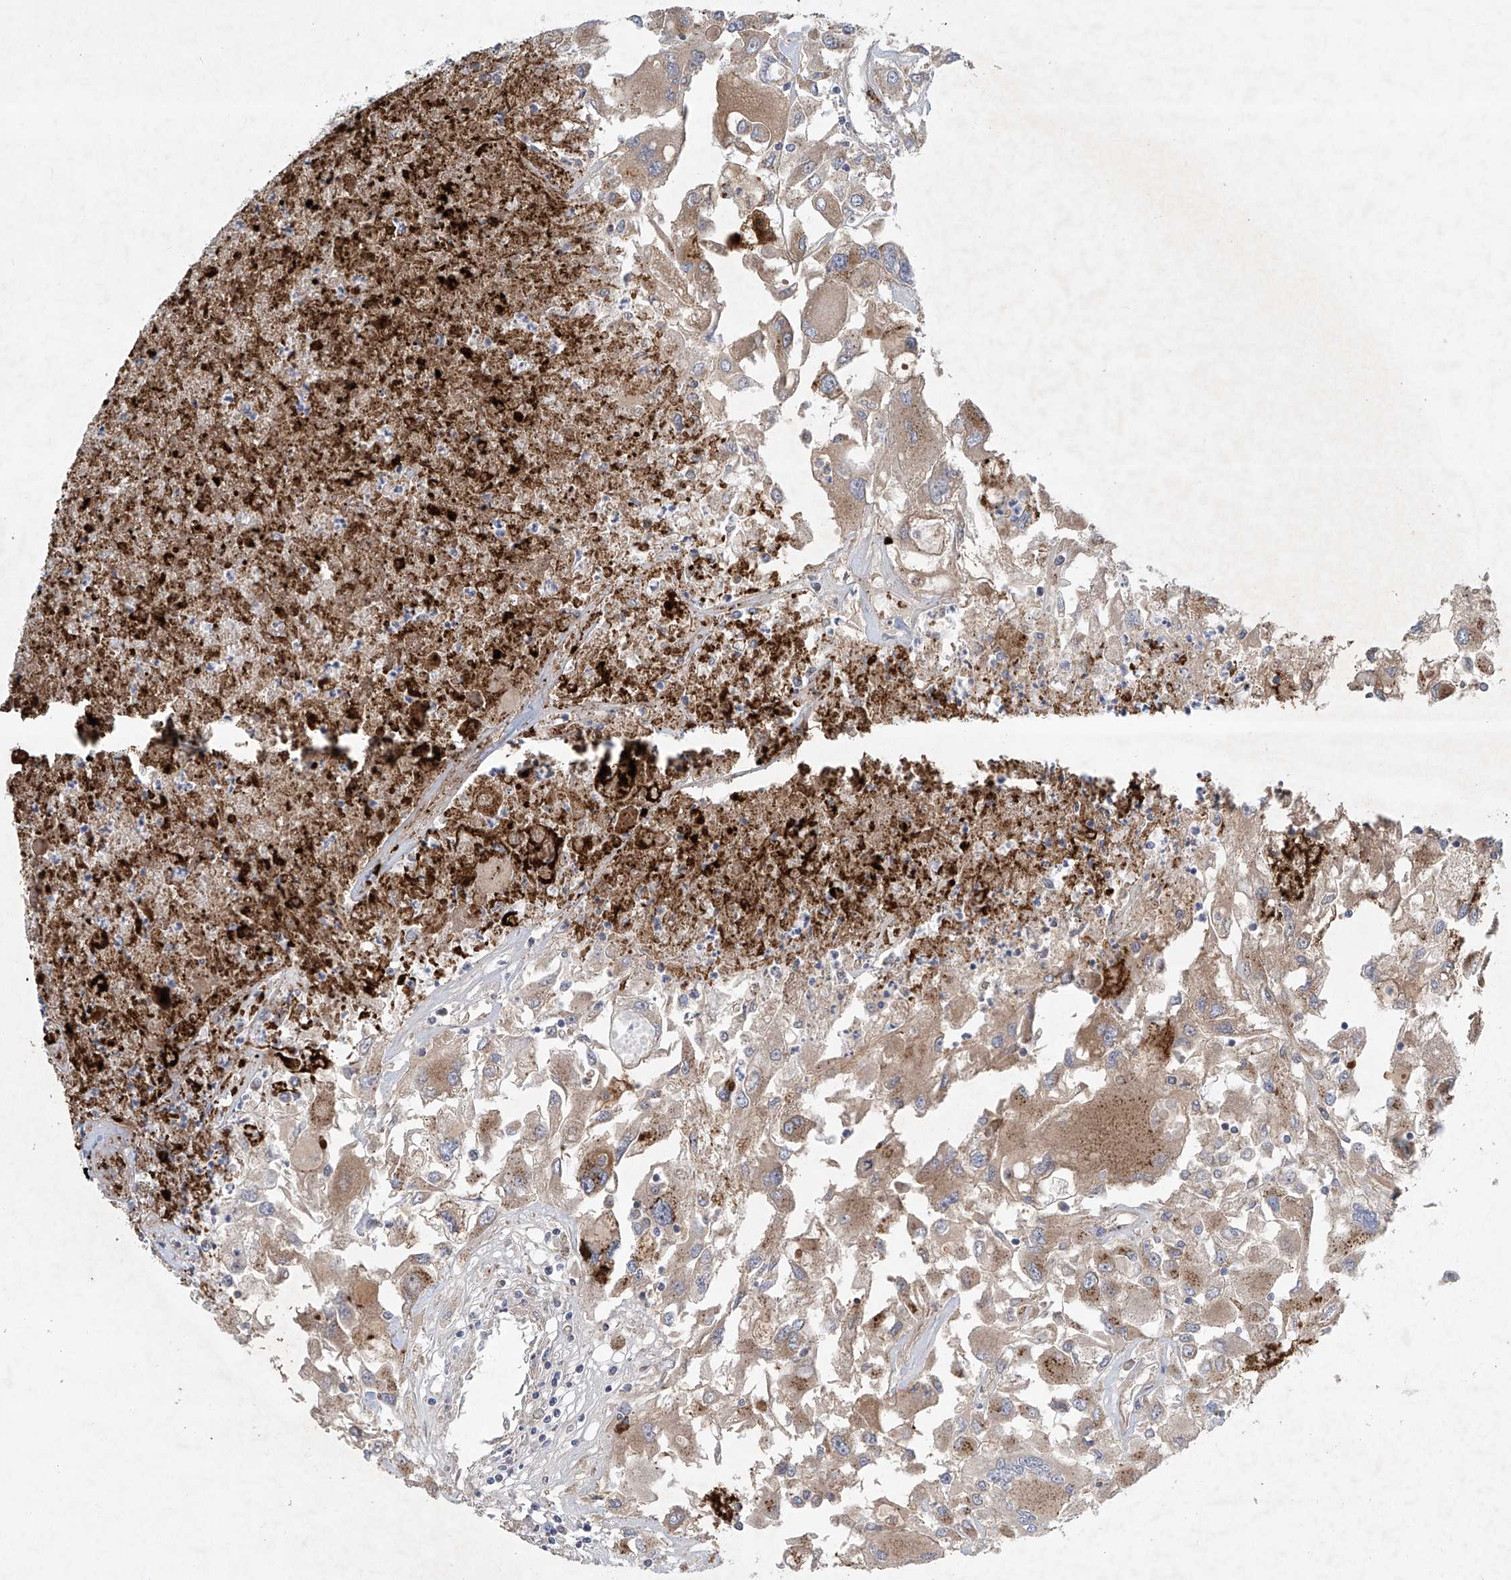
{"staining": {"intensity": "moderate", "quantity": ">75%", "location": "cytoplasmic/membranous"}, "tissue": "renal cancer", "cell_type": "Tumor cells", "image_type": "cancer", "snomed": [{"axis": "morphology", "description": "Adenocarcinoma, NOS"}, {"axis": "topography", "description": "Kidney"}], "caption": "Approximately >75% of tumor cells in human renal adenocarcinoma reveal moderate cytoplasmic/membranous protein expression as visualized by brown immunohistochemical staining.", "gene": "TJAP1", "patient": {"sex": "female", "age": 52}}